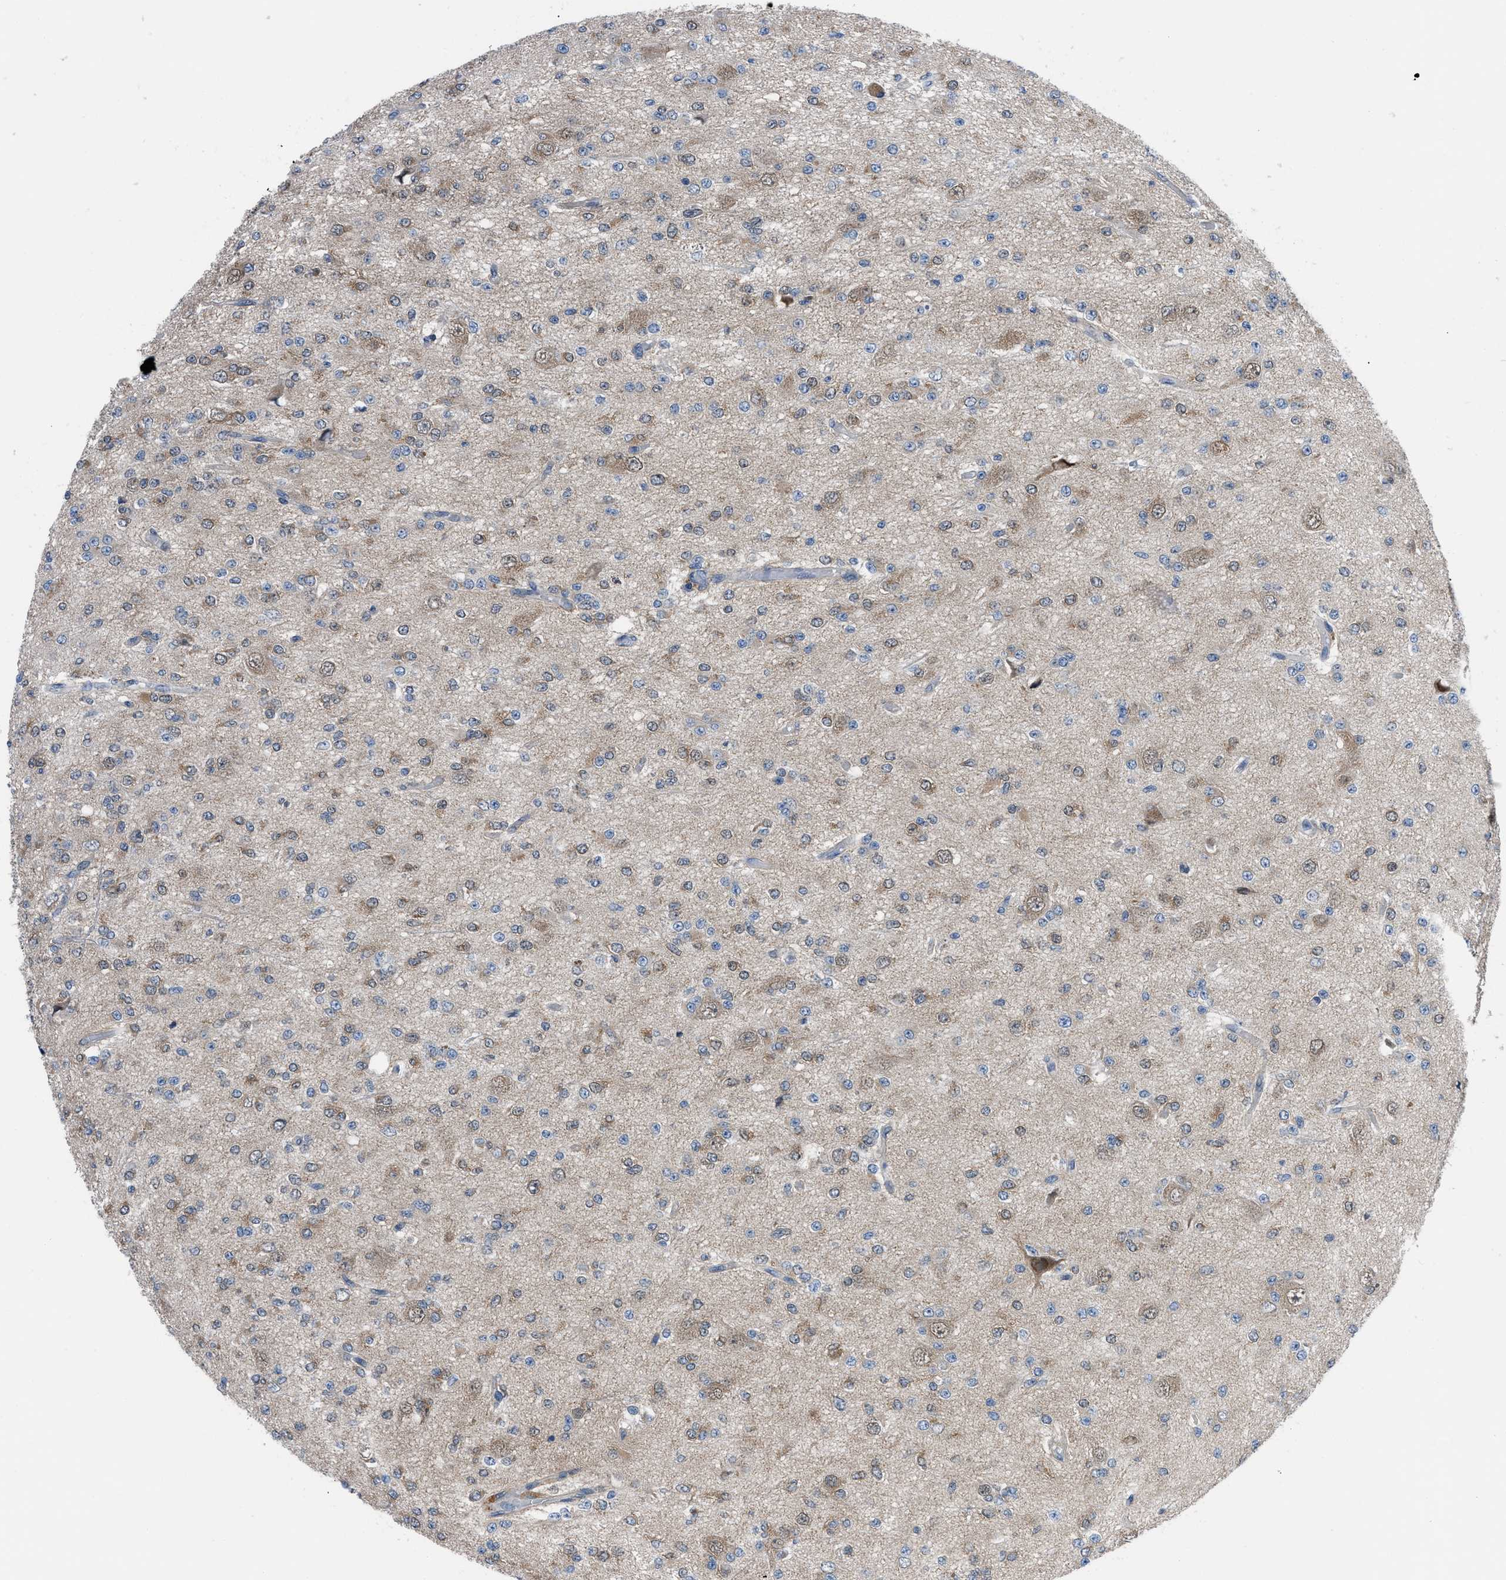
{"staining": {"intensity": "weak", "quantity": "25%-75%", "location": "cytoplasmic/membranous"}, "tissue": "glioma", "cell_type": "Tumor cells", "image_type": "cancer", "snomed": [{"axis": "morphology", "description": "Glioma, malignant, Low grade"}, {"axis": "topography", "description": "Brain"}], "caption": "Weak cytoplasmic/membranous expression for a protein is seen in approximately 25%-75% of tumor cells of malignant glioma (low-grade) using IHC.", "gene": "TMEM45B", "patient": {"sex": "male", "age": 38}}